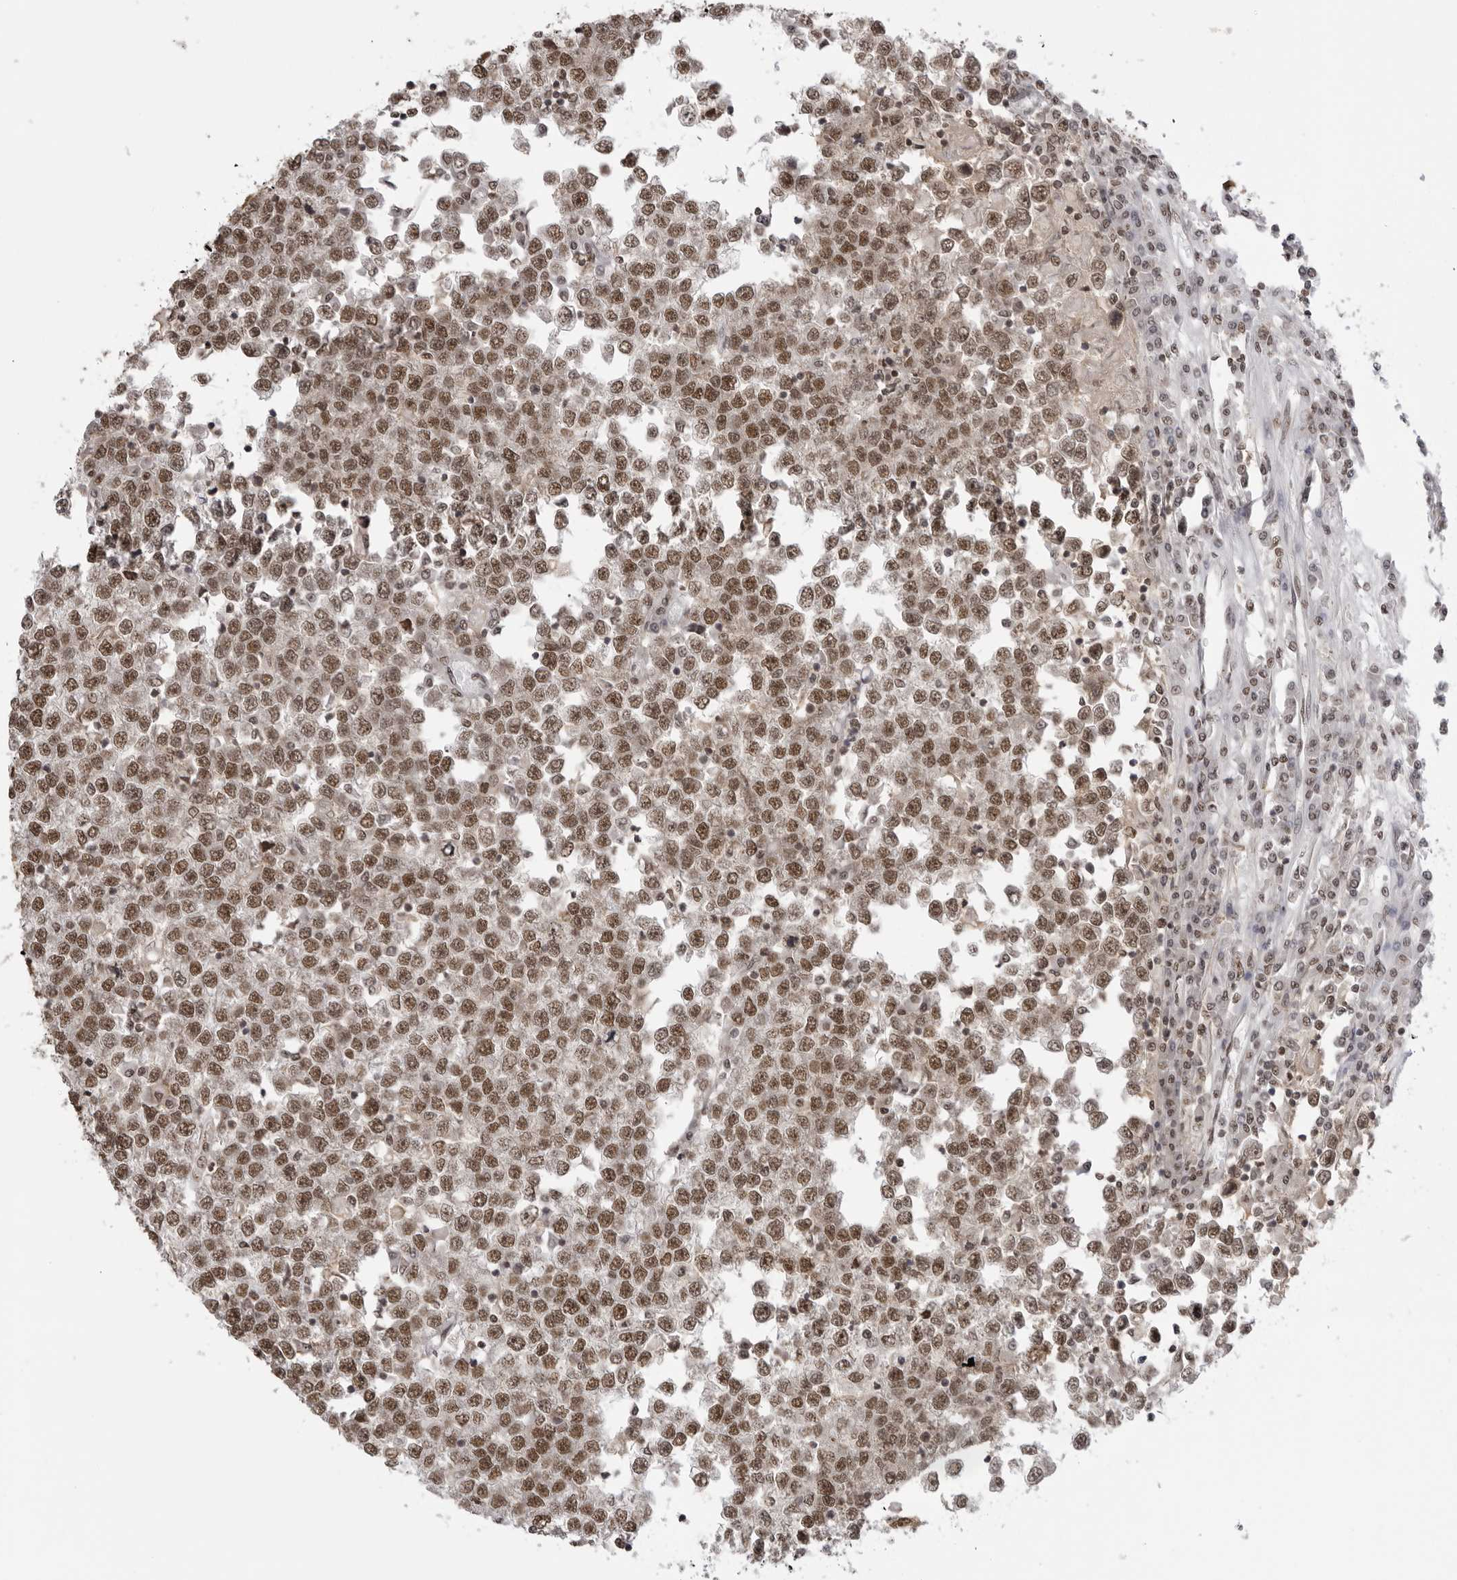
{"staining": {"intensity": "moderate", "quantity": ">75%", "location": "cytoplasmic/membranous,nuclear"}, "tissue": "testis cancer", "cell_type": "Tumor cells", "image_type": "cancer", "snomed": [{"axis": "morphology", "description": "Seminoma, NOS"}, {"axis": "topography", "description": "Testis"}], "caption": "About >75% of tumor cells in testis cancer (seminoma) reveal moderate cytoplasmic/membranous and nuclear protein positivity as visualized by brown immunohistochemical staining.", "gene": "RPA2", "patient": {"sex": "male", "age": 65}}